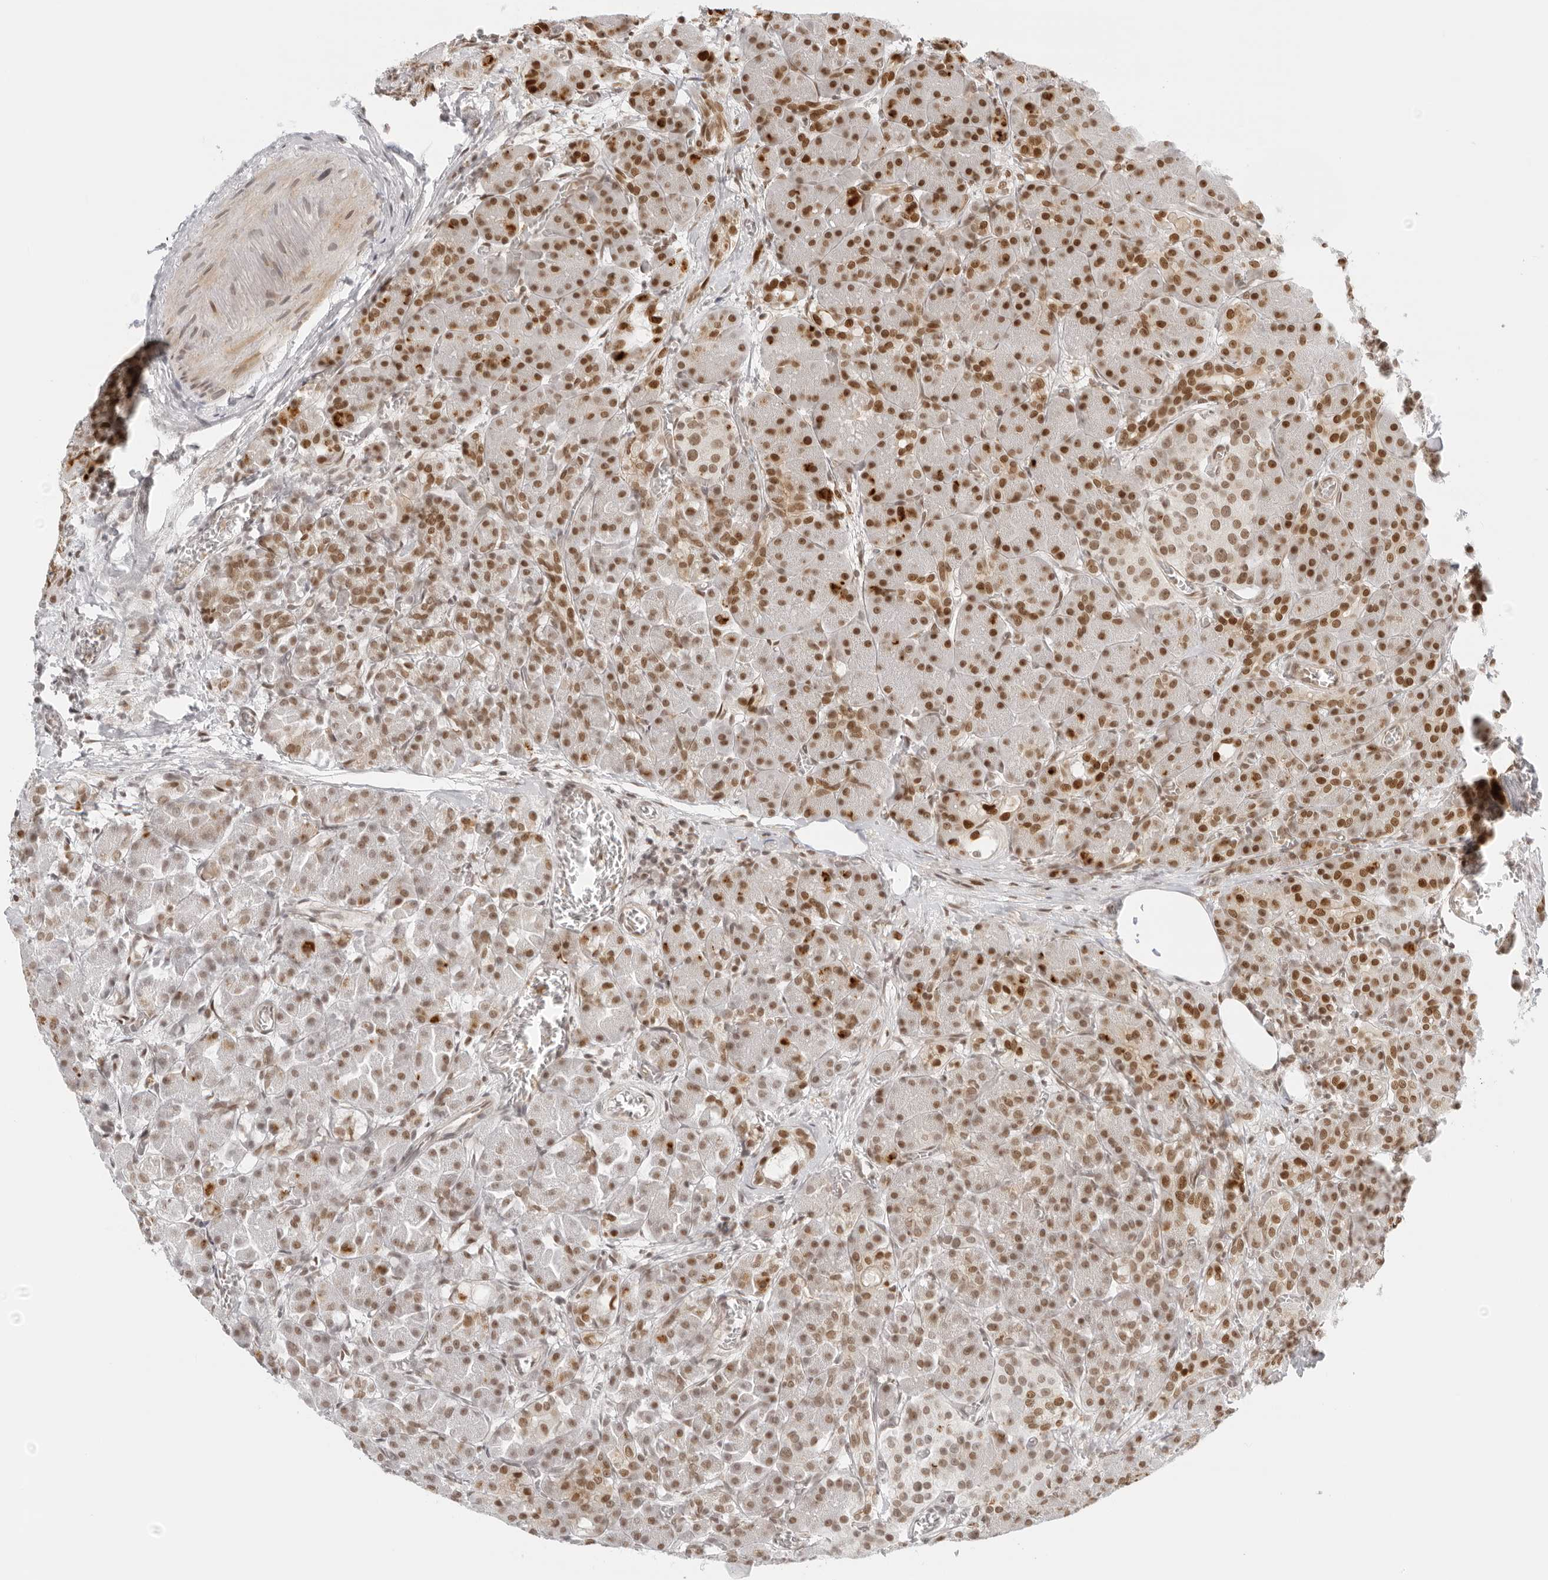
{"staining": {"intensity": "moderate", "quantity": ">75%", "location": "nuclear"}, "tissue": "pancreas", "cell_type": "Exocrine glandular cells", "image_type": "normal", "snomed": [{"axis": "morphology", "description": "Normal tissue, NOS"}, {"axis": "topography", "description": "Pancreas"}], "caption": "The micrograph reveals a brown stain indicating the presence of a protein in the nuclear of exocrine glandular cells in pancreas. (Brightfield microscopy of DAB IHC at high magnification).", "gene": "RCC1", "patient": {"sex": "male", "age": 63}}